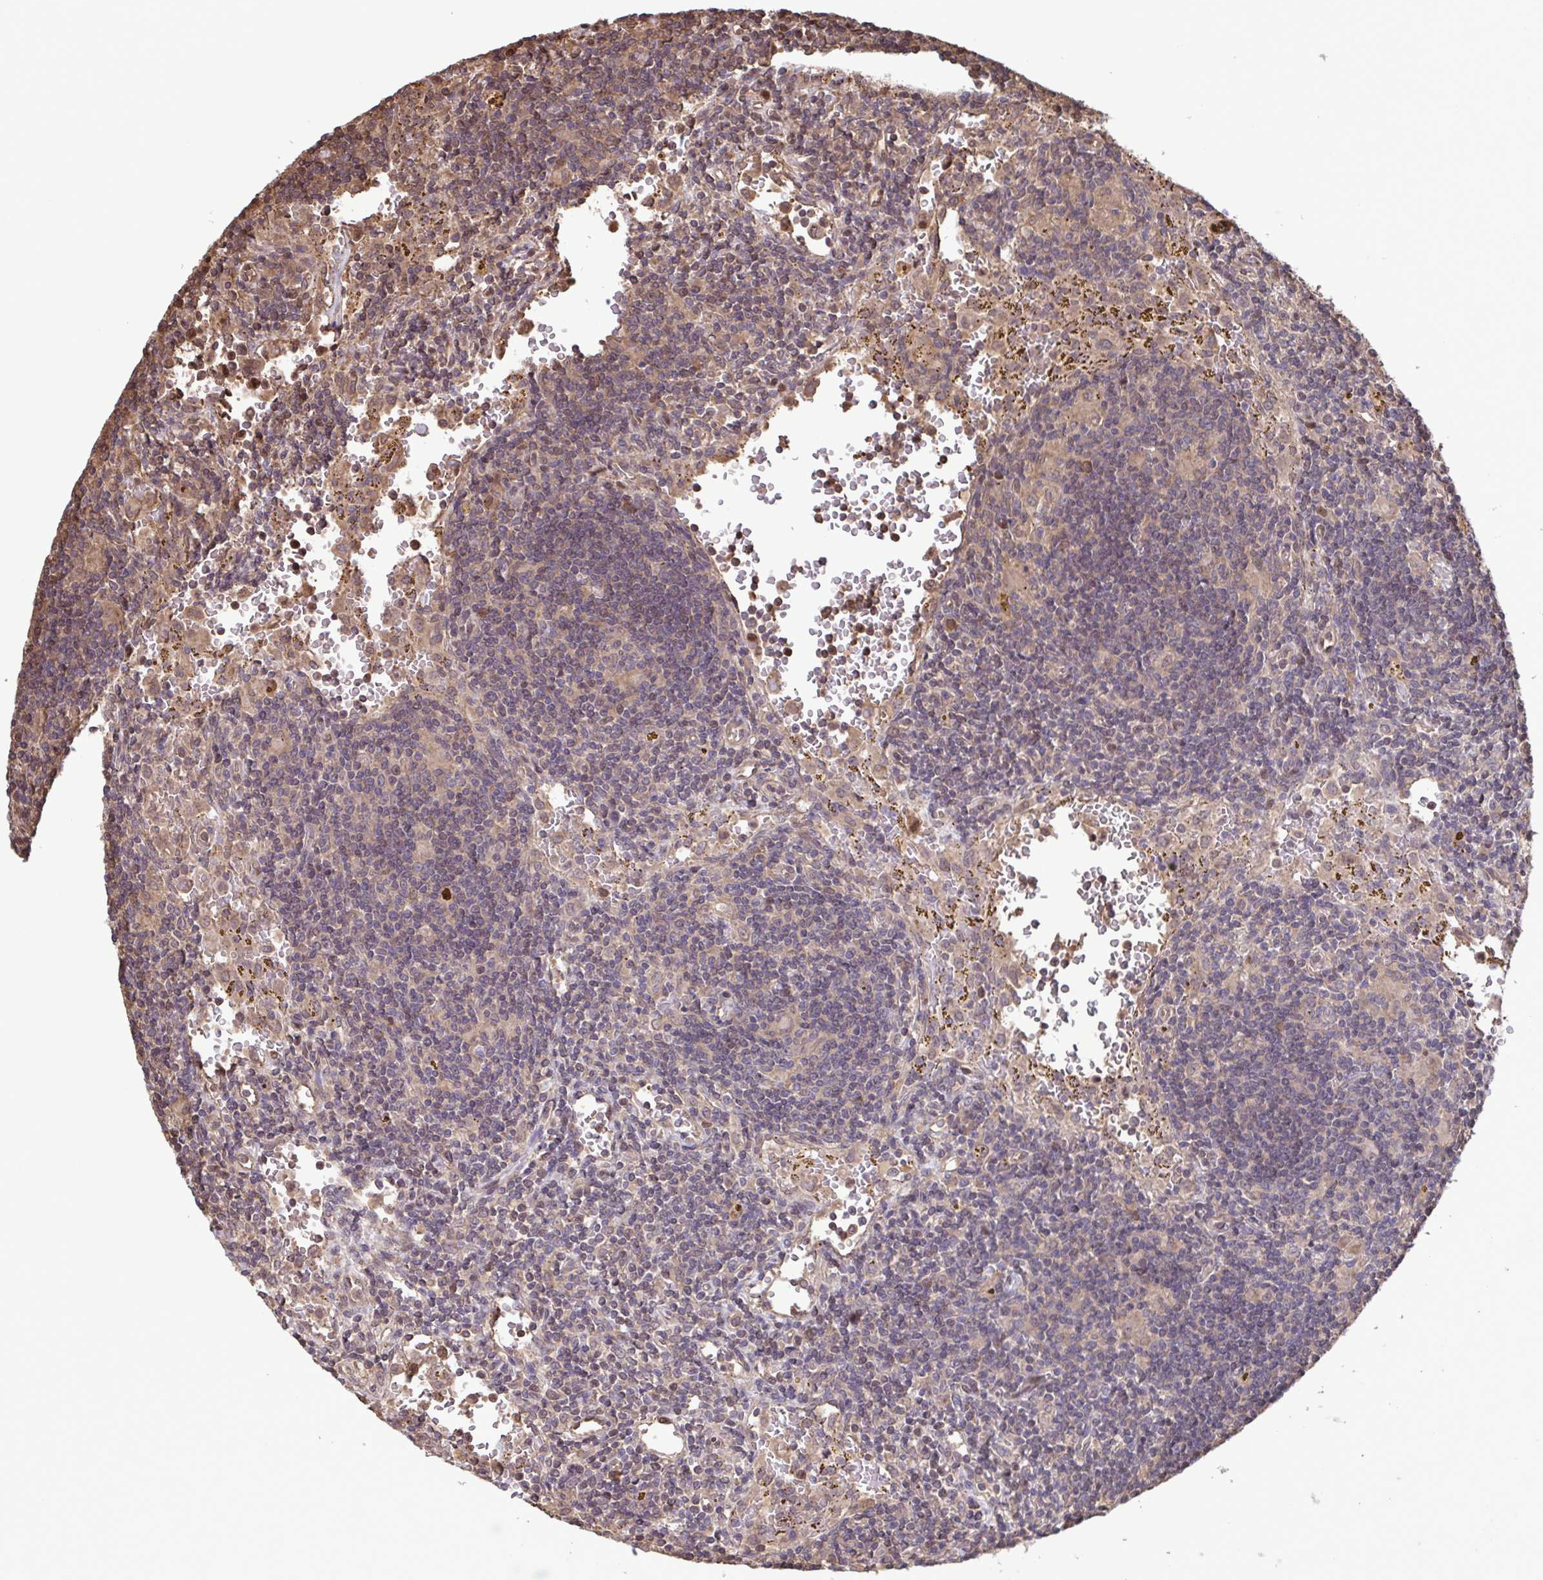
{"staining": {"intensity": "weak", "quantity": "<25%", "location": "cytoplasmic/membranous"}, "tissue": "lymphoma", "cell_type": "Tumor cells", "image_type": "cancer", "snomed": [{"axis": "morphology", "description": "Malignant lymphoma, non-Hodgkin's type, Low grade"}, {"axis": "topography", "description": "Spleen"}], "caption": "Immunohistochemistry (IHC) of human malignant lymphoma, non-Hodgkin's type (low-grade) shows no positivity in tumor cells. (Immunohistochemistry (IHC), brightfield microscopy, high magnification).", "gene": "SEC63", "patient": {"sex": "female", "age": 70}}